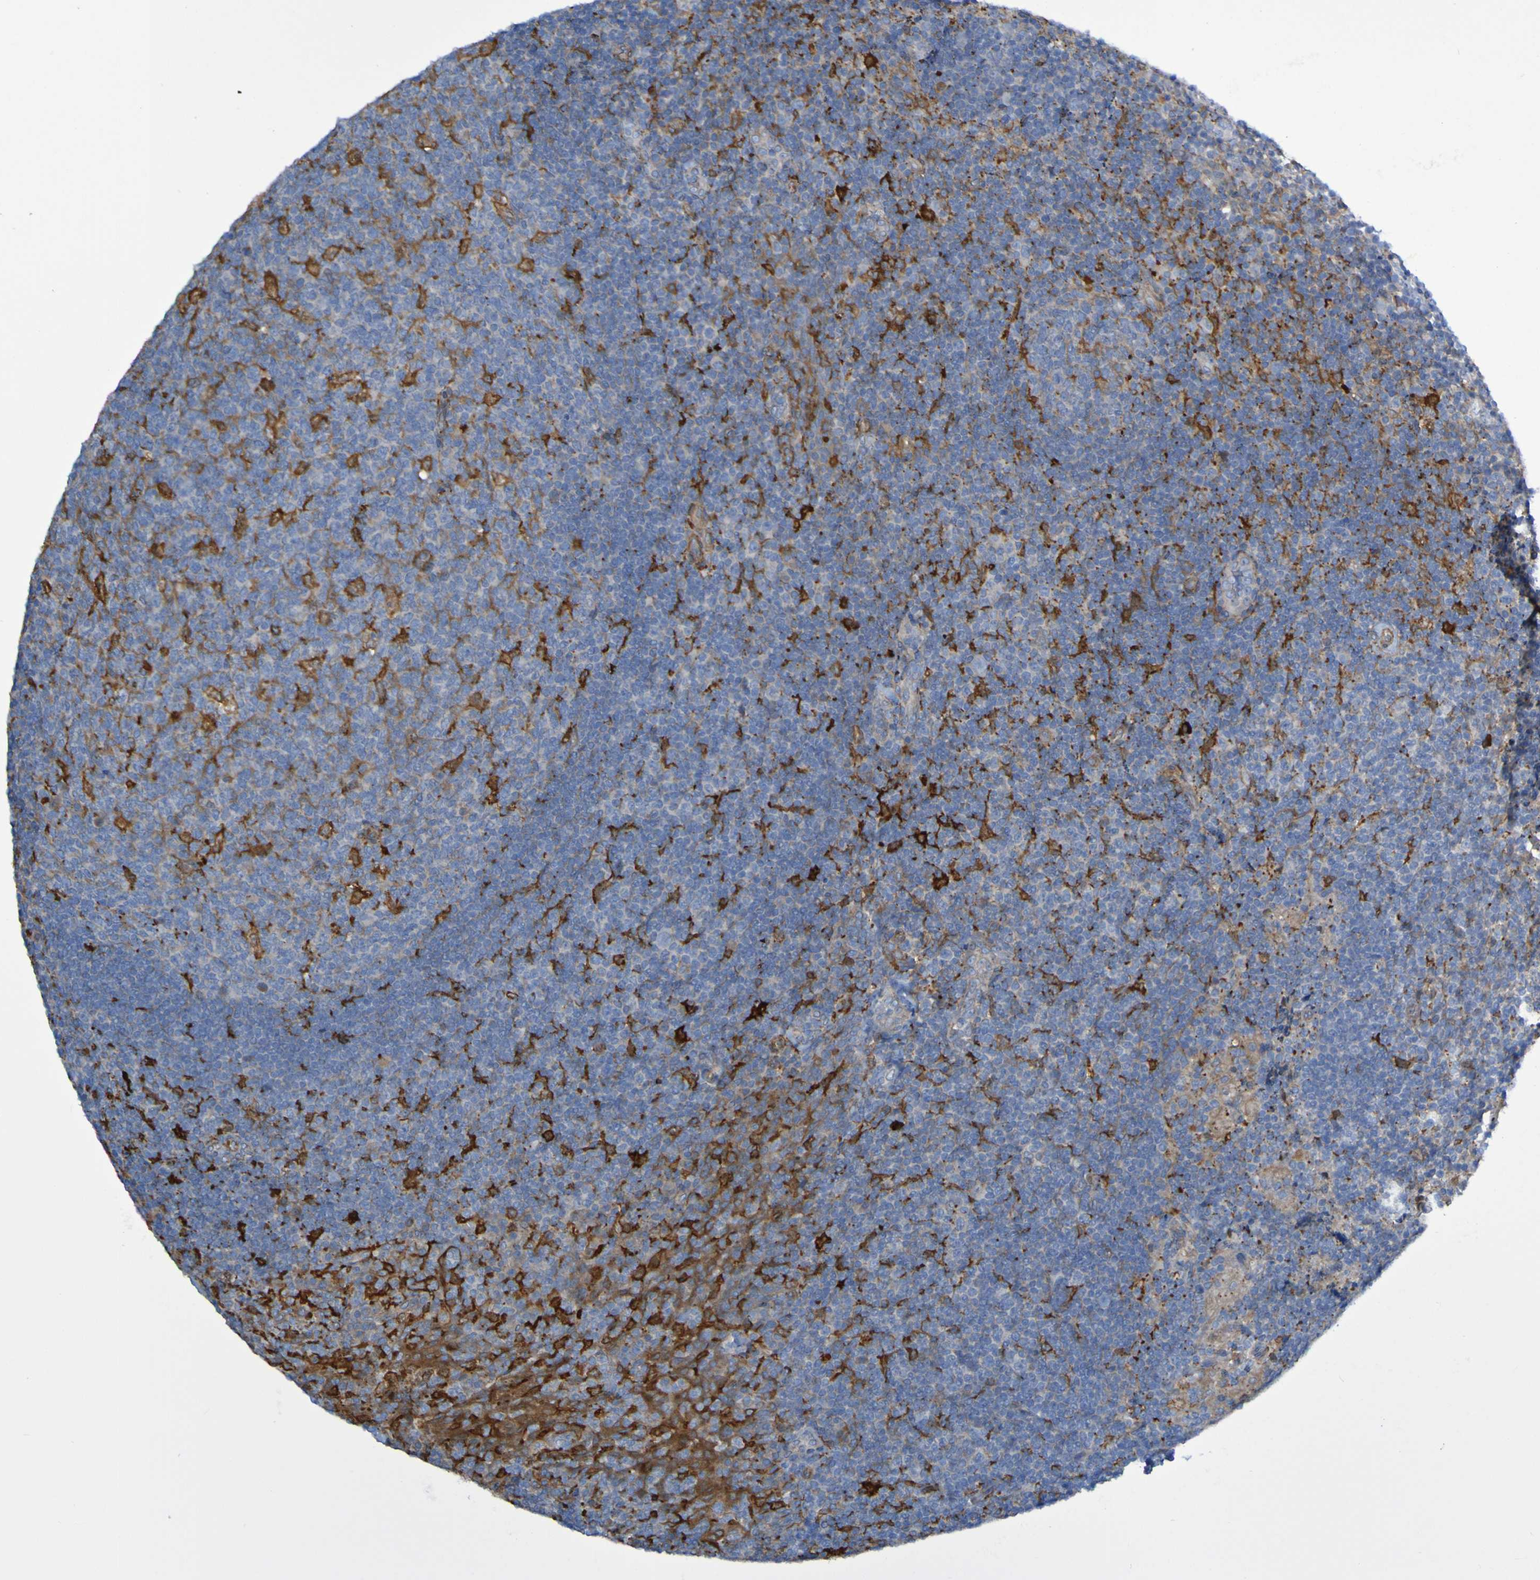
{"staining": {"intensity": "moderate", "quantity": "25%-75%", "location": "cytoplasmic/membranous"}, "tissue": "tonsil", "cell_type": "Germinal center cells", "image_type": "normal", "snomed": [{"axis": "morphology", "description": "Normal tissue, NOS"}, {"axis": "topography", "description": "Tonsil"}], "caption": "Immunohistochemistry image of benign tonsil: tonsil stained using immunohistochemistry demonstrates medium levels of moderate protein expression localized specifically in the cytoplasmic/membranous of germinal center cells, appearing as a cytoplasmic/membranous brown color.", "gene": "SCRG1", "patient": {"sex": "male", "age": 17}}